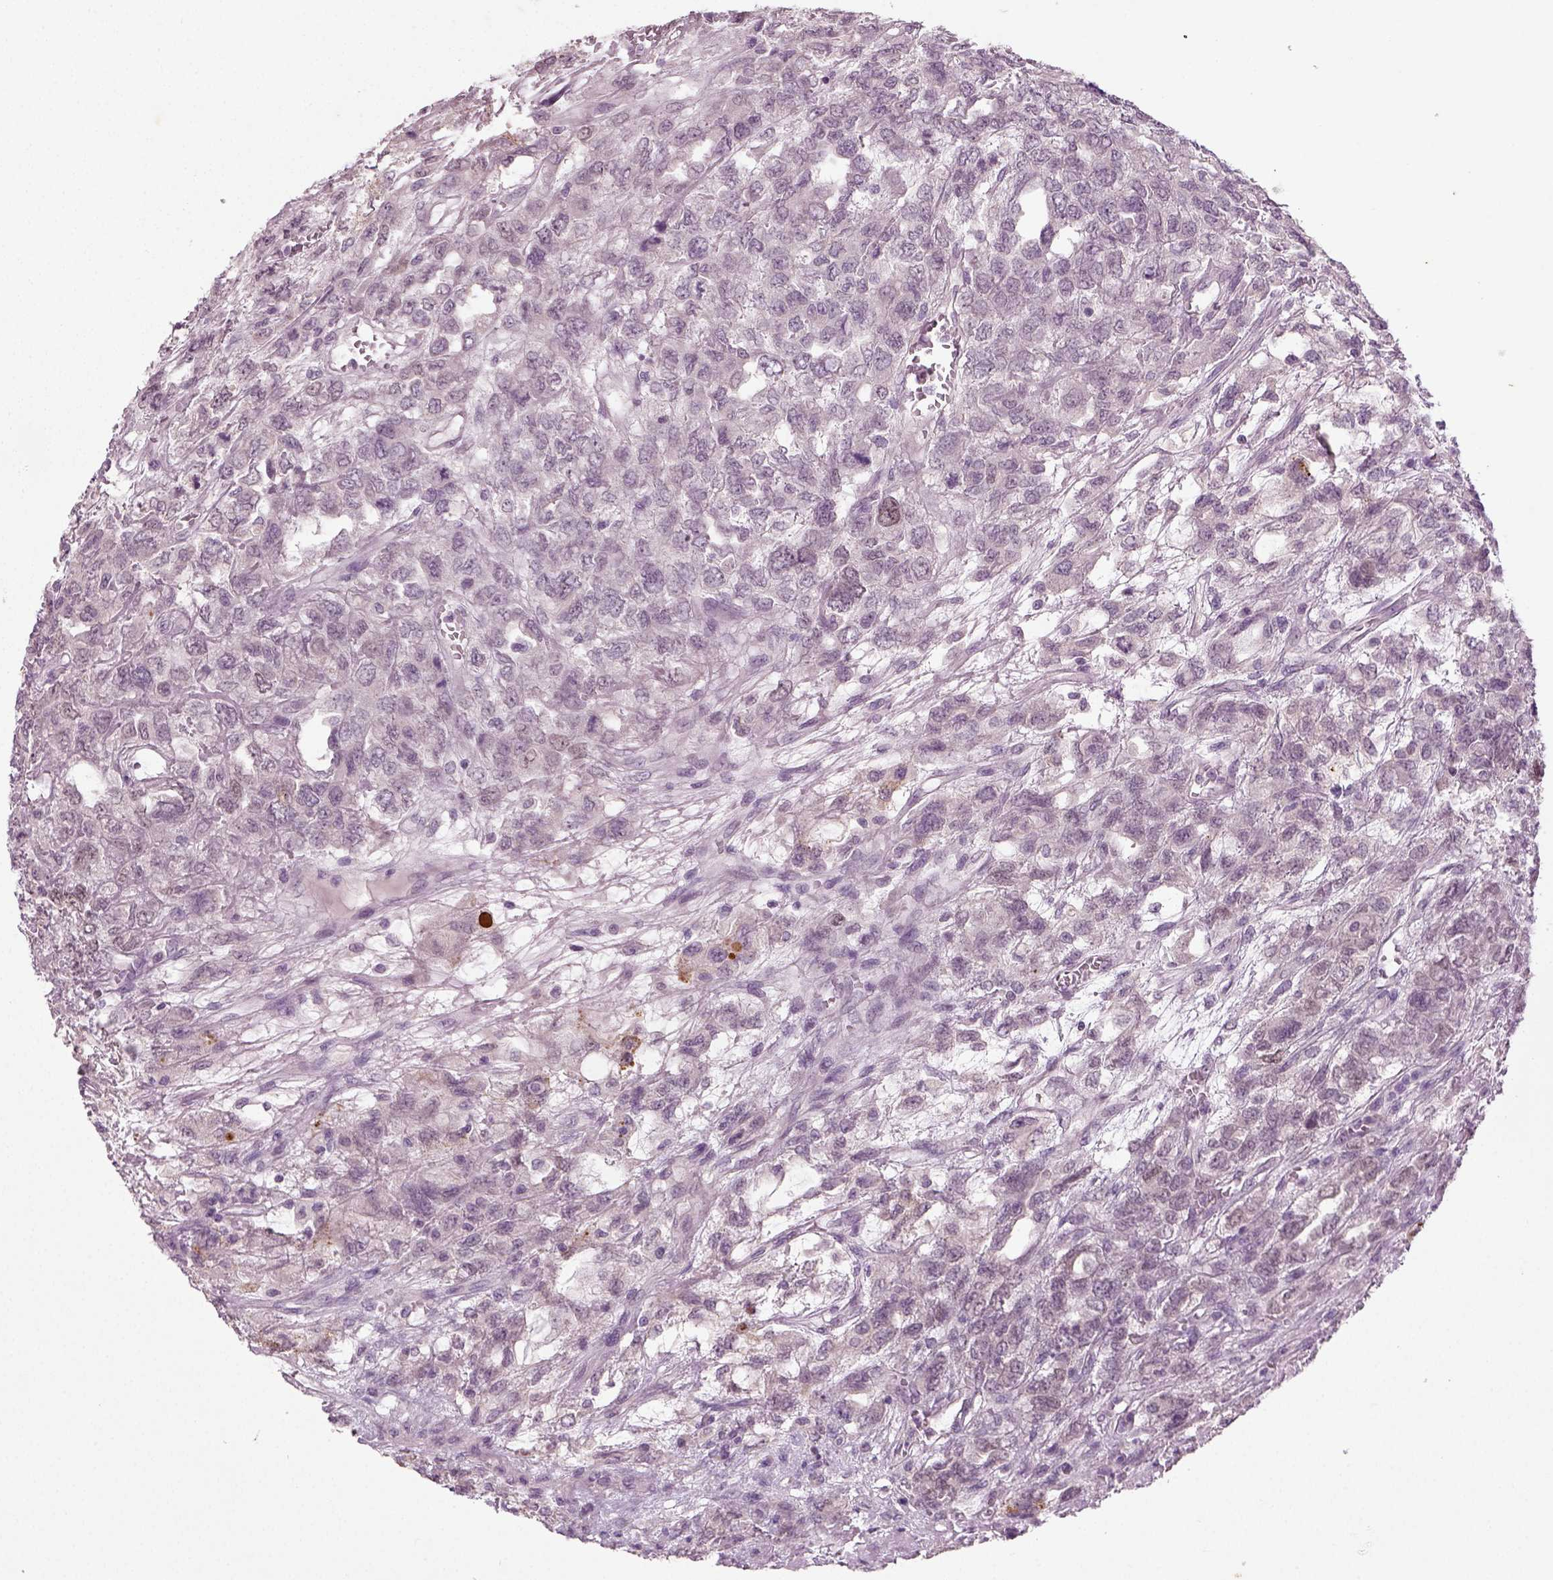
{"staining": {"intensity": "negative", "quantity": "none", "location": "none"}, "tissue": "testis cancer", "cell_type": "Tumor cells", "image_type": "cancer", "snomed": [{"axis": "morphology", "description": "Seminoma, NOS"}, {"axis": "topography", "description": "Testis"}], "caption": "There is no significant positivity in tumor cells of seminoma (testis). (DAB immunohistochemistry with hematoxylin counter stain).", "gene": "SYNGAP1", "patient": {"sex": "male", "age": 52}}